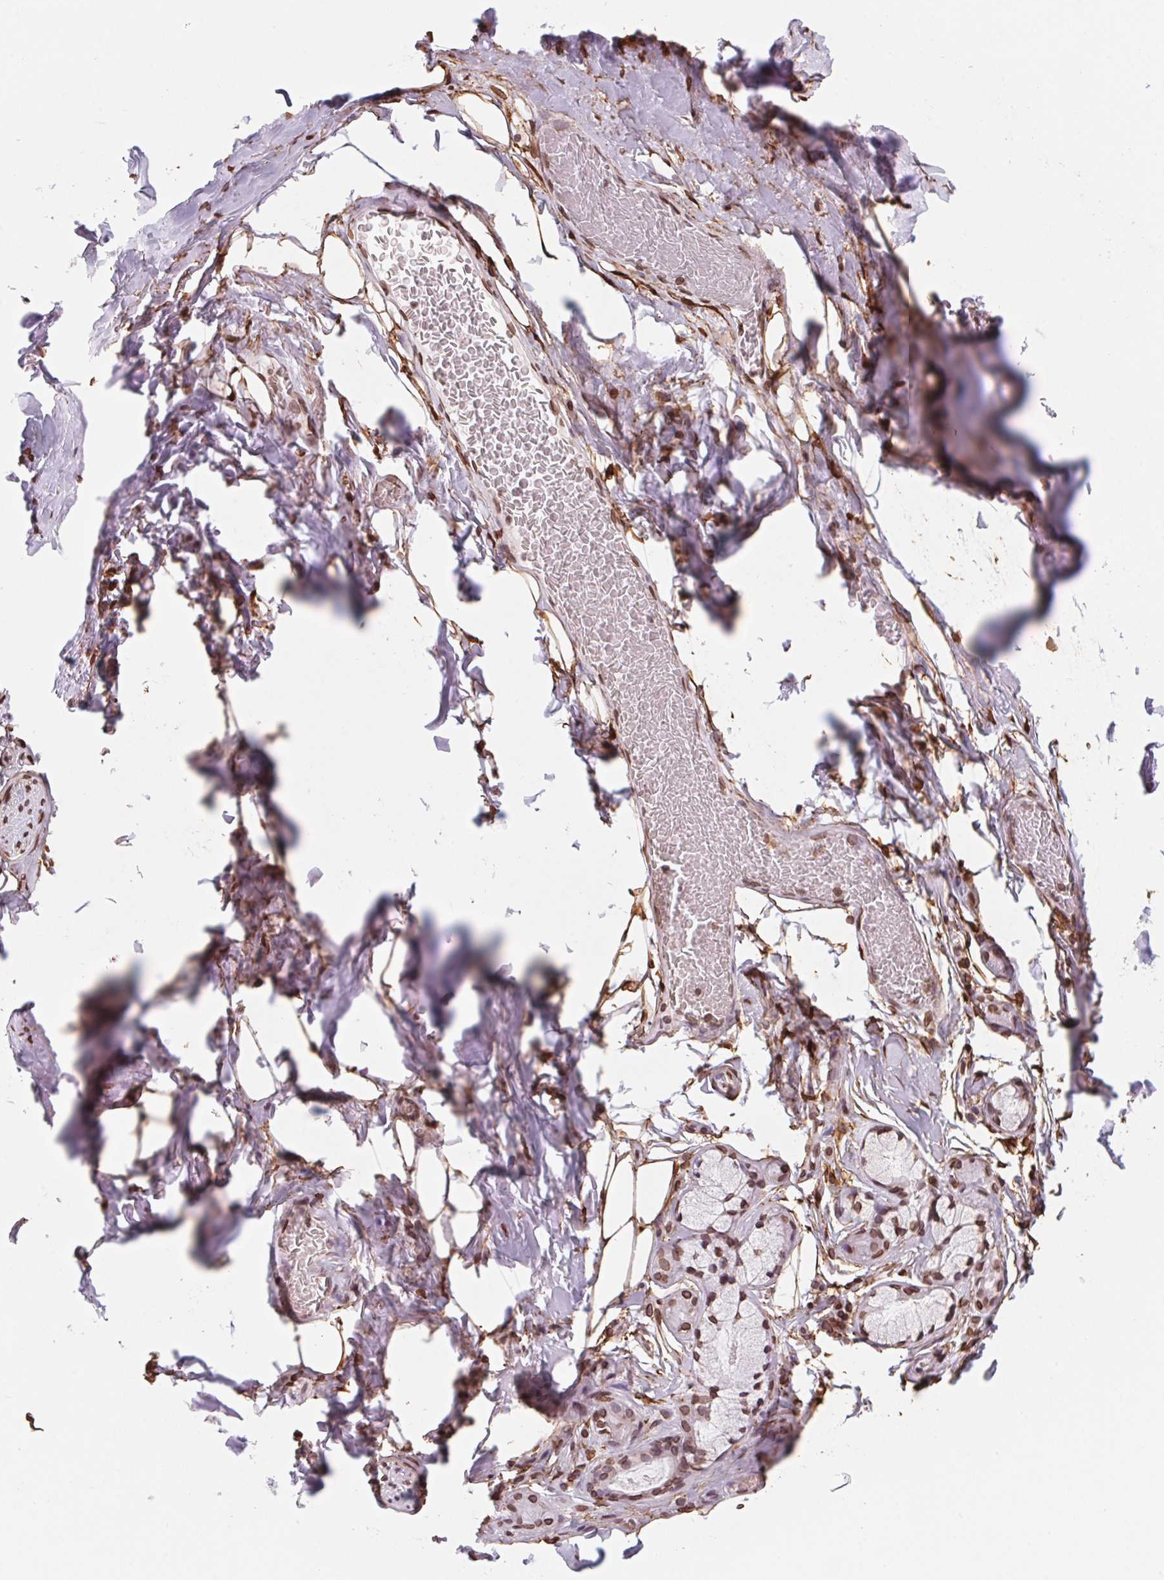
{"staining": {"intensity": "strong", "quantity": "25%-75%", "location": "nuclear"}, "tissue": "adipose tissue", "cell_type": "Adipocytes", "image_type": "normal", "snomed": [{"axis": "morphology", "description": "Normal tissue, NOS"}, {"axis": "topography", "description": "Cartilage tissue"}, {"axis": "topography", "description": "Bronchus"}, {"axis": "topography", "description": "Peripheral nerve tissue"}], "caption": "Adipose tissue stained with immunohistochemistry displays strong nuclear positivity in approximately 25%-75% of adipocytes. Nuclei are stained in blue.", "gene": "LMNB2", "patient": {"sex": "male", "age": 67}}